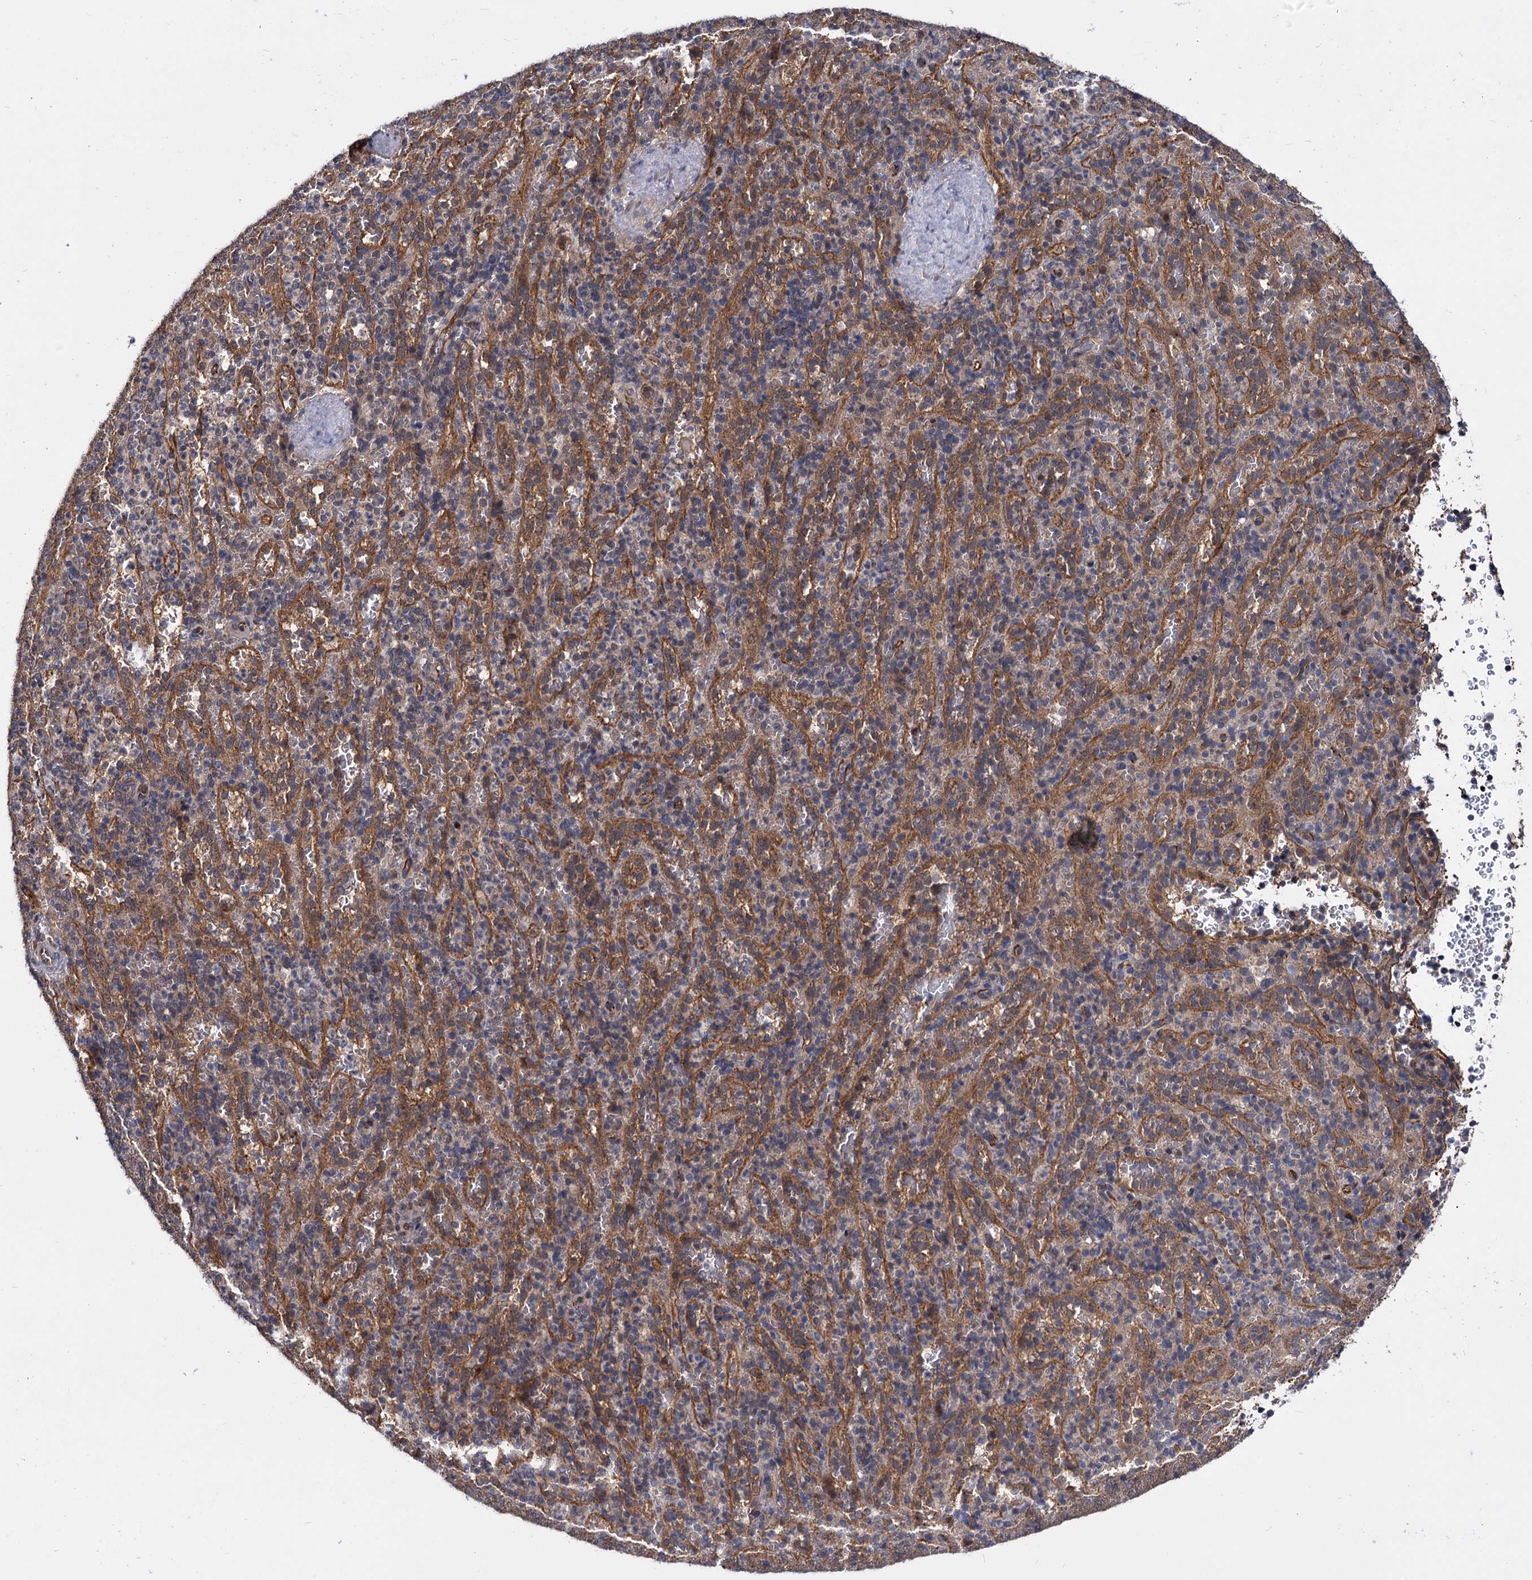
{"staining": {"intensity": "negative", "quantity": "none", "location": "none"}, "tissue": "spleen", "cell_type": "Cells in red pulp", "image_type": "normal", "snomed": [{"axis": "morphology", "description": "Normal tissue, NOS"}, {"axis": "topography", "description": "Spleen"}], "caption": "The image reveals no significant positivity in cells in red pulp of spleen. (Brightfield microscopy of DAB IHC at high magnification).", "gene": "PSMD4", "patient": {"sex": "female", "age": 21}}